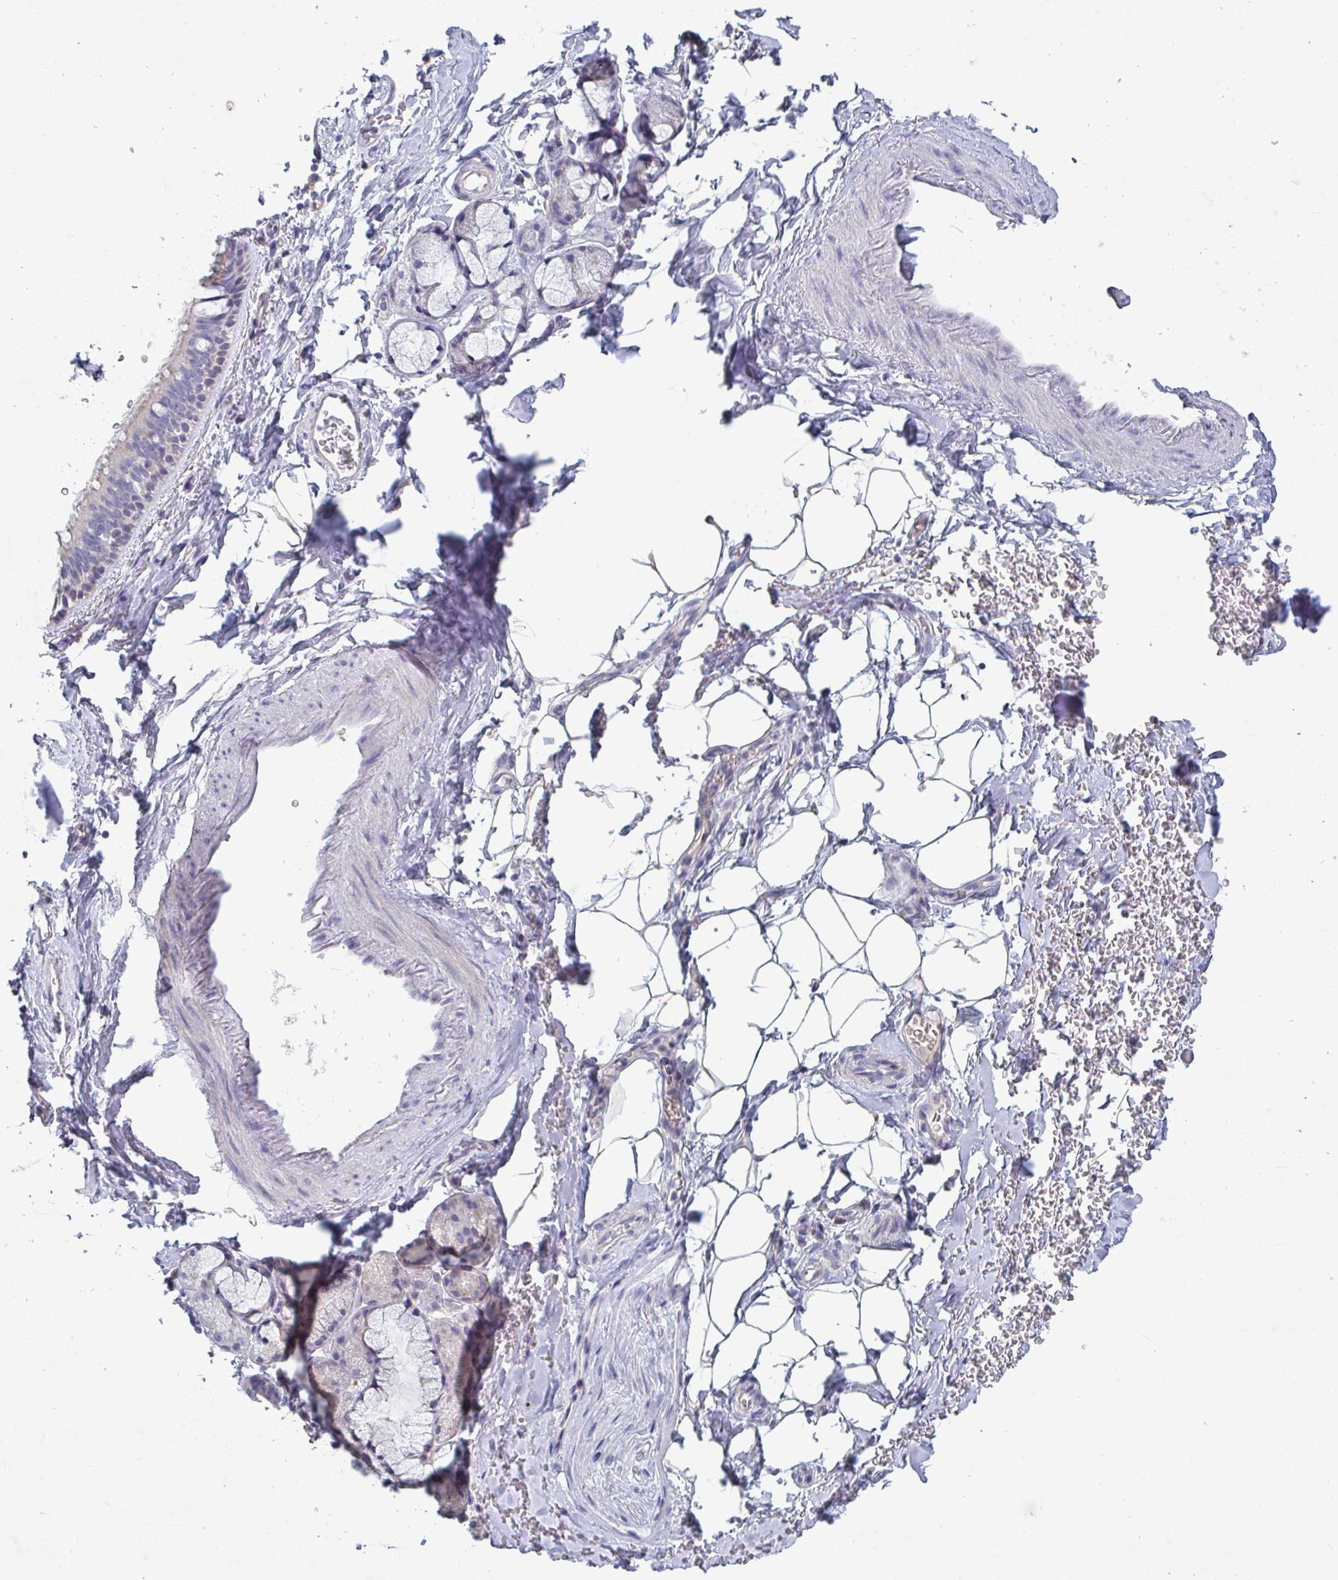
{"staining": {"intensity": "negative", "quantity": "none", "location": "none"}, "tissue": "adipose tissue", "cell_type": "Adipocytes", "image_type": "normal", "snomed": [{"axis": "morphology", "description": "Normal tissue, NOS"}, {"axis": "topography", "description": "Lymph node"}, {"axis": "topography", "description": "Cartilage tissue"}, {"axis": "topography", "description": "Bronchus"}], "caption": "Adipose tissue stained for a protein using IHC displays no expression adipocytes.", "gene": "GALNT13", "patient": {"sex": "female", "age": 70}}